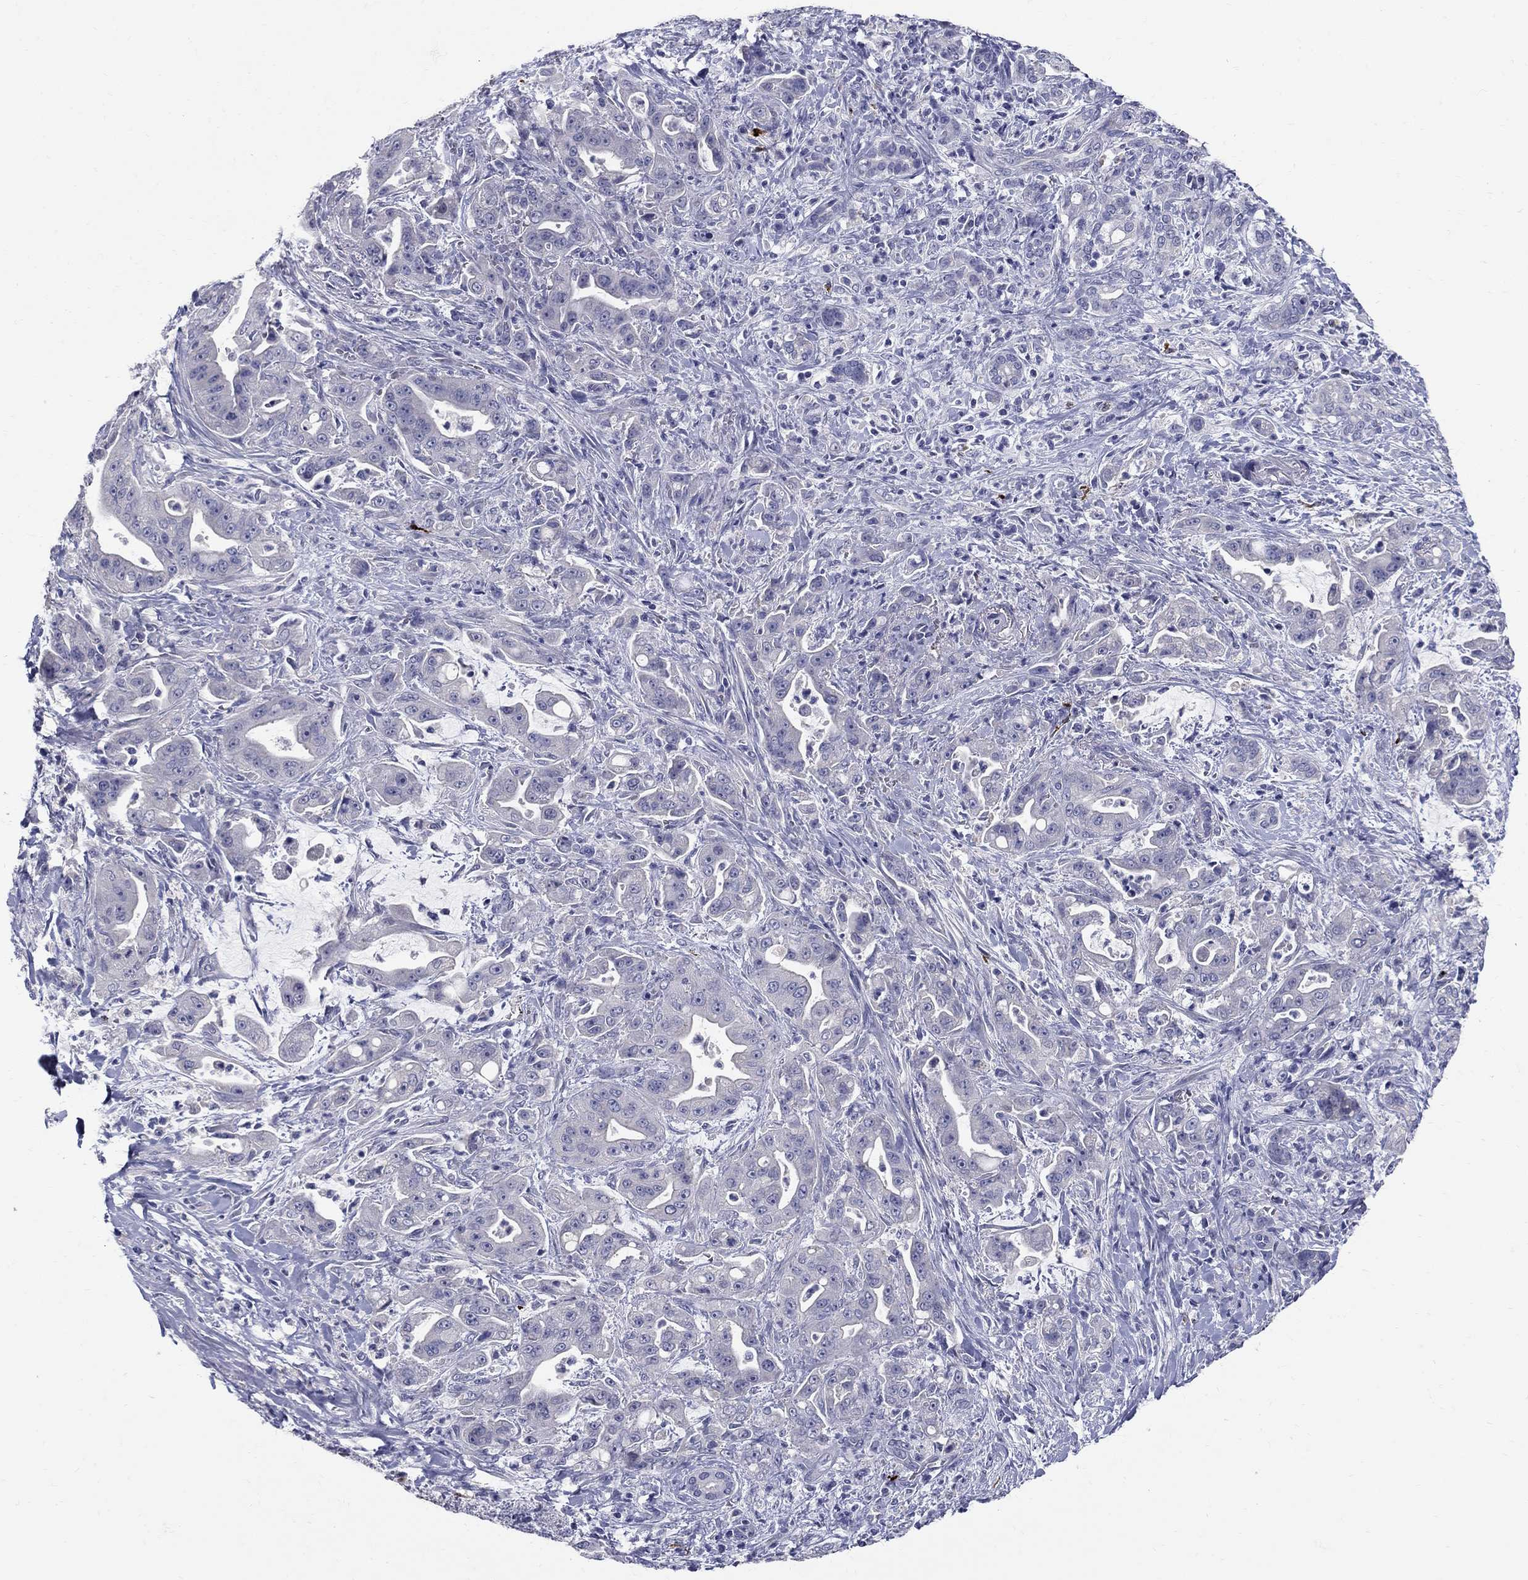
{"staining": {"intensity": "negative", "quantity": "none", "location": "none"}, "tissue": "pancreatic cancer", "cell_type": "Tumor cells", "image_type": "cancer", "snomed": [{"axis": "morphology", "description": "Normal tissue, NOS"}, {"axis": "morphology", "description": "Inflammation, NOS"}, {"axis": "morphology", "description": "Adenocarcinoma, NOS"}, {"axis": "topography", "description": "Pancreas"}], "caption": "A high-resolution image shows IHC staining of pancreatic cancer, which exhibits no significant staining in tumor cells.", "gene": "TP53TG5", "patient": {"sex": "male", "age": 57}}